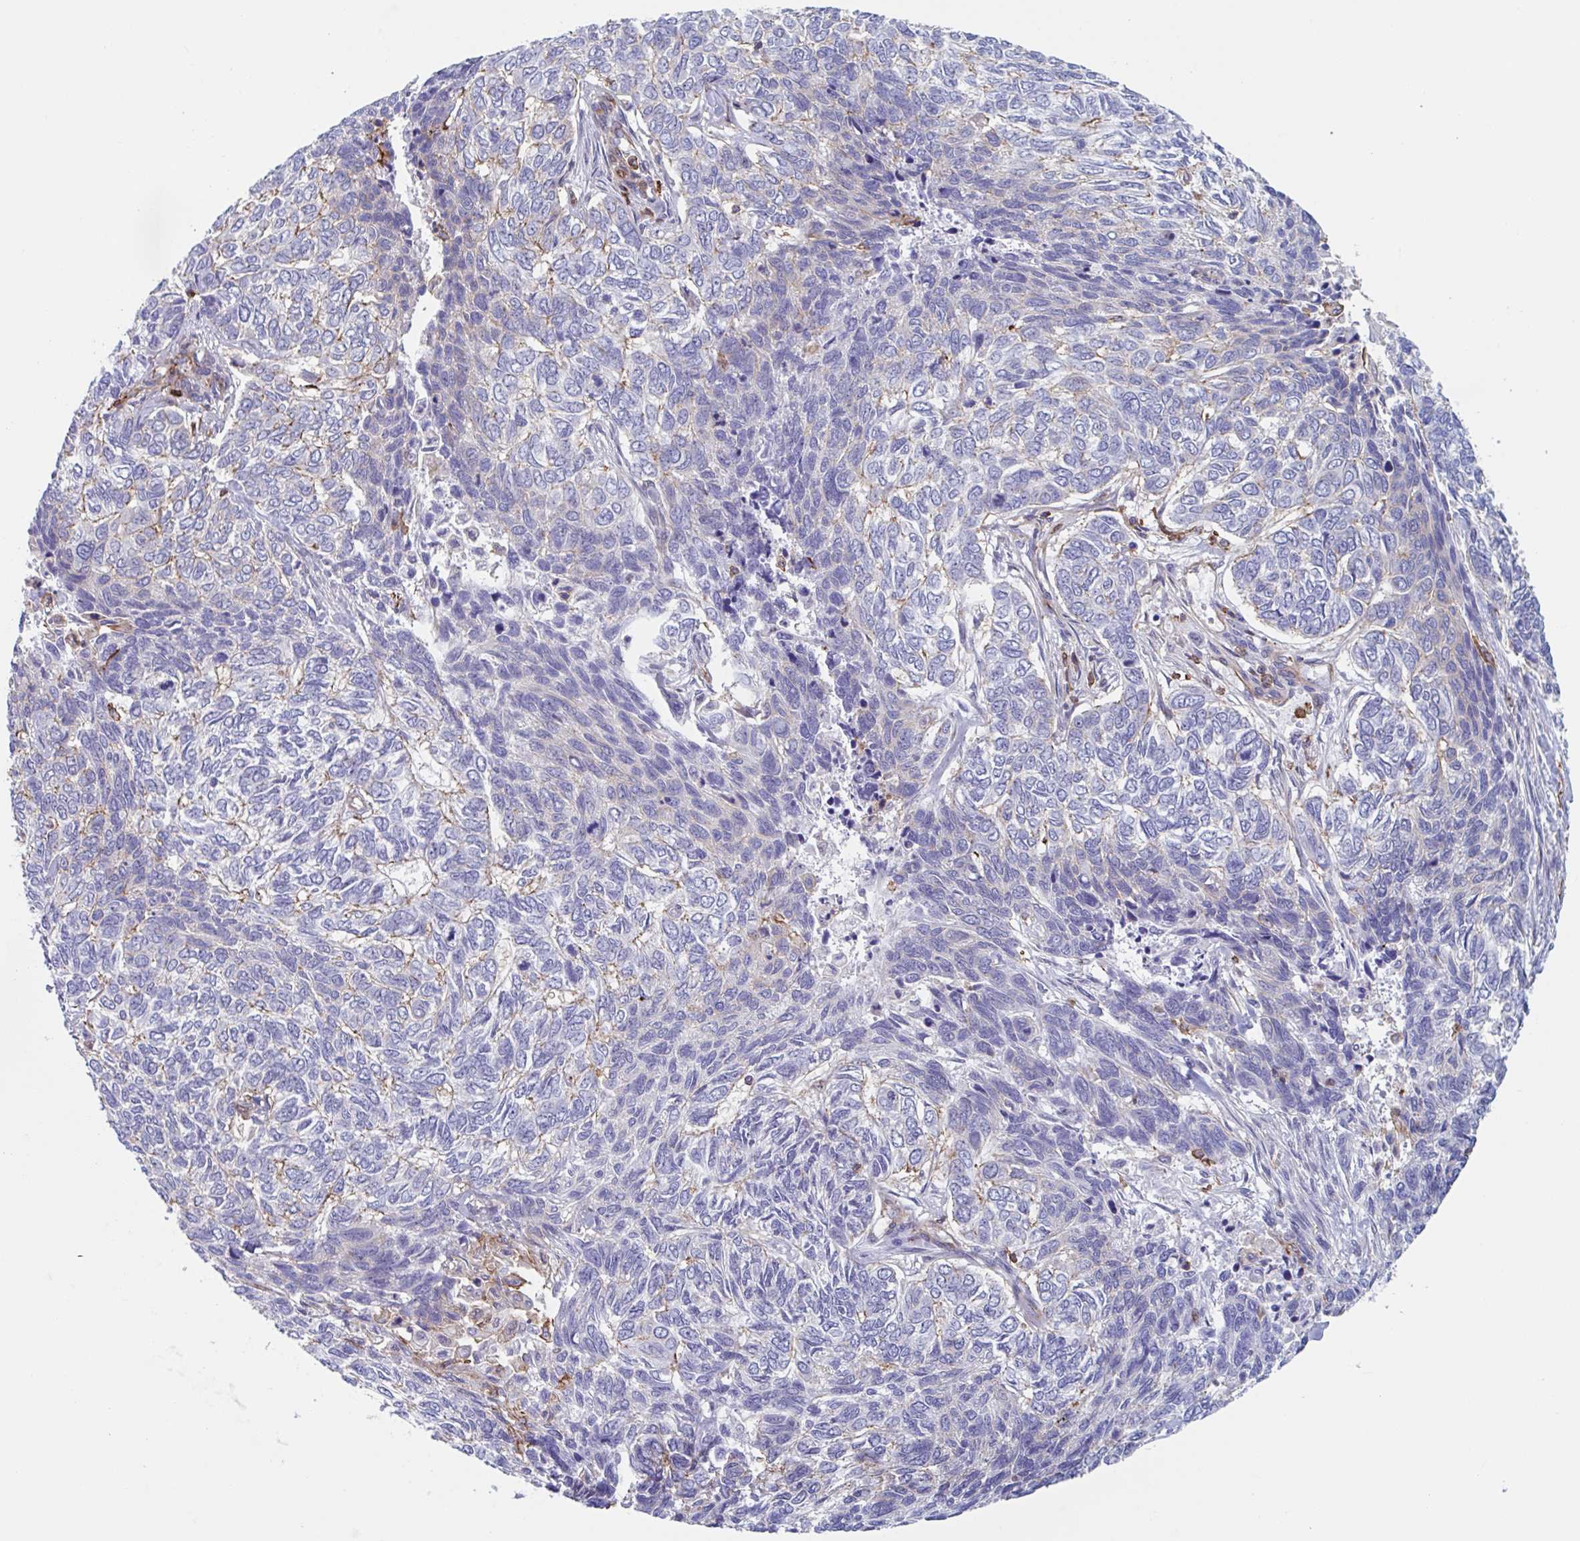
{"staining": {"intensity": "negative", "quantity": "none", "location": "none"}, "tissue": "skin cancer", "cell_type": "Tumor cells", "image_type": "cancer", "snomed": [{"axis": "morphology", "description": "Basal cell carcinoma"}, {"axis": "topography", "description": "Skin"}], "caption": "High power microscopy histopathology image of an immunohistochemistry photomicrograph of basal cell carcinoma (skin), revealing no significant staining in tumor cells. (Immunohistochemistry, brightfield microscopy, high magnification).", "gene": "EFHD1", "patient": {"sex": "female", "age": 65}}